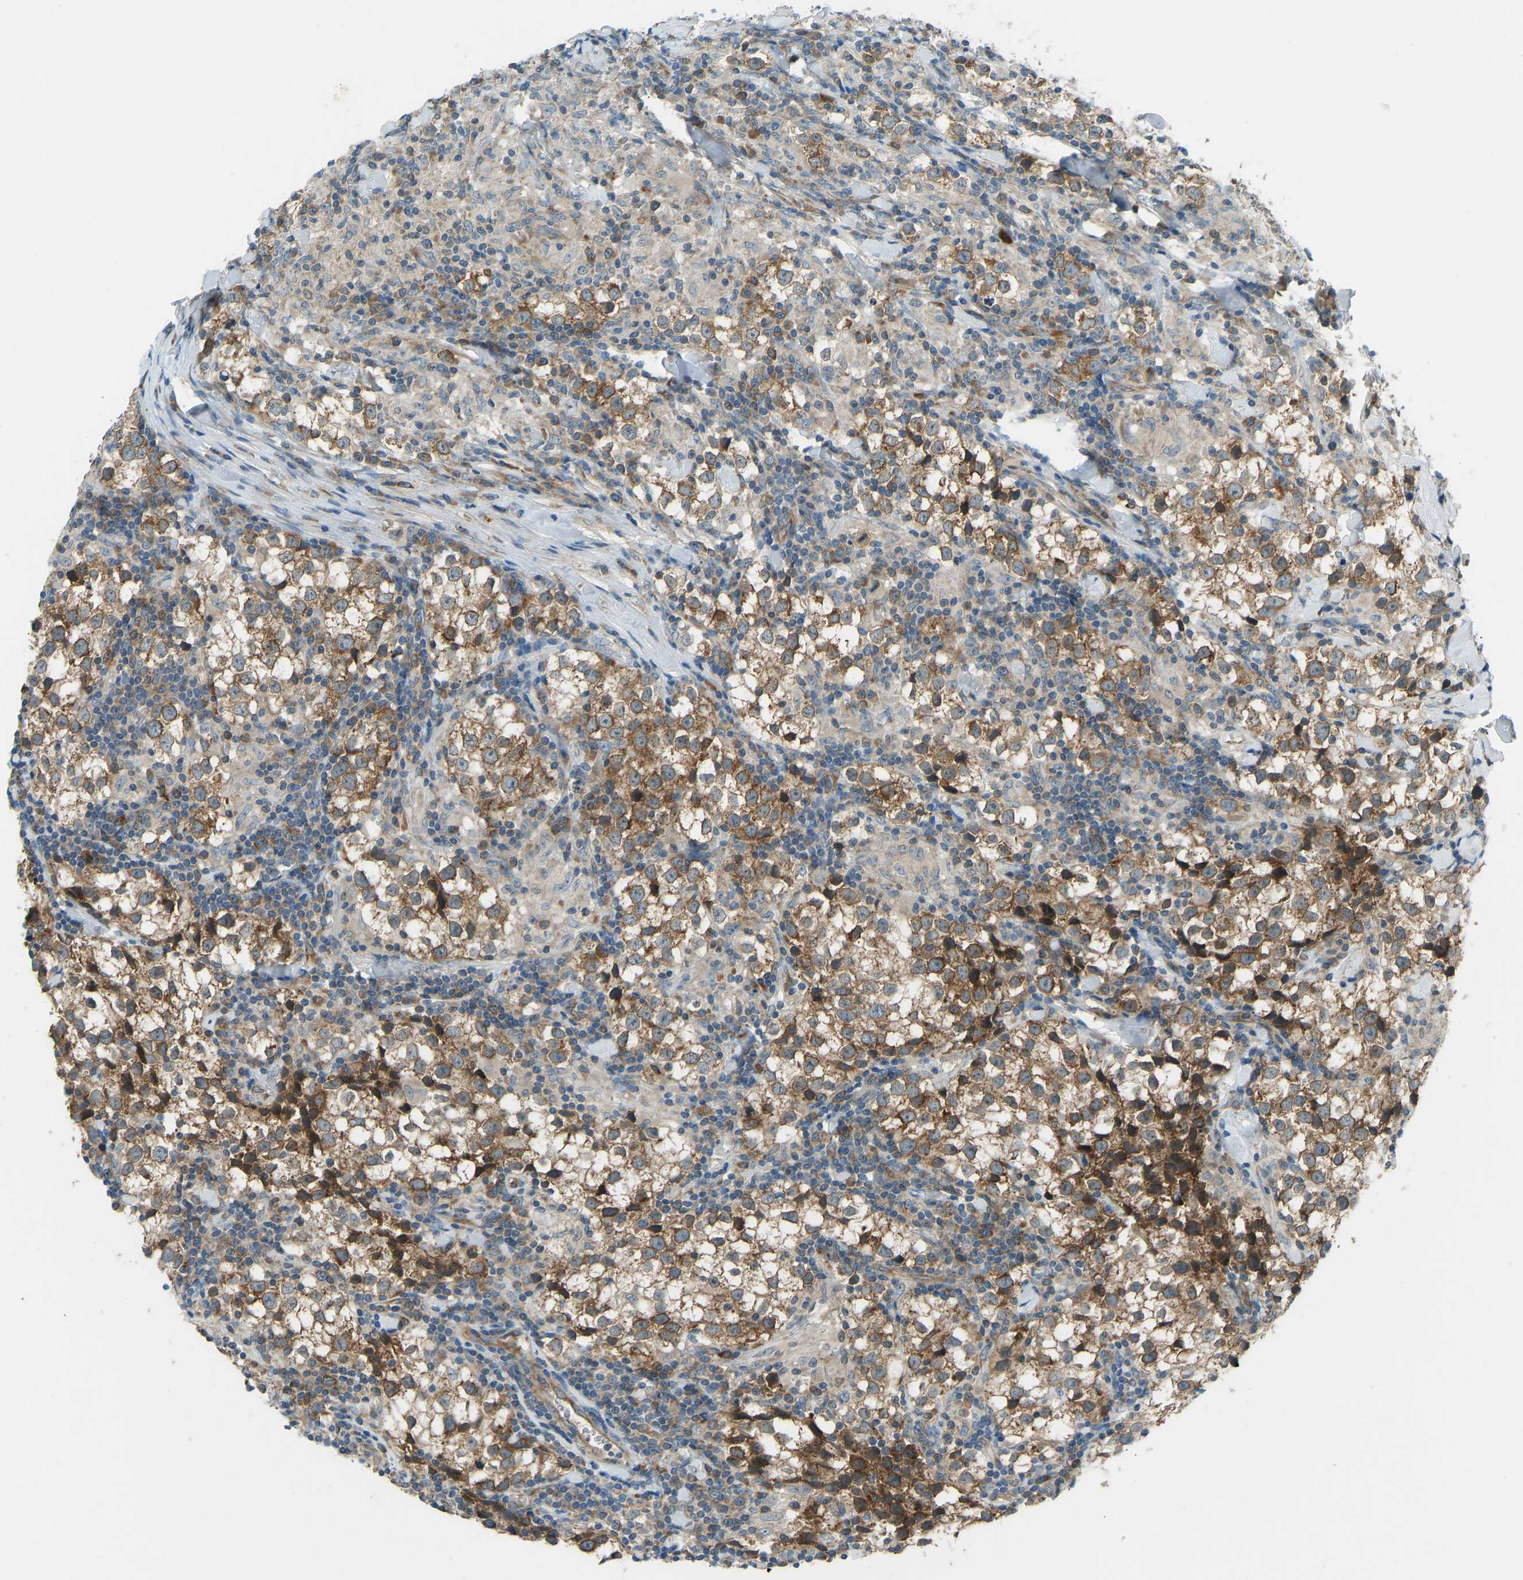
{"staining": {"intensity": "moderate", "quantity": ">75%", "location": "cytoplasmic/membranous"}, "tissue": "testis cancer", "cell_type": "Tumor cells", "image_type": "cancer", "snomed": [{"axis": "morphology", "description": "Seminoma, NOS"}, {"axis": "morphology", "description": "Carcinoma, Embryonal, NOS"}, {"axis": "topography", "description": "Testis"}], "caption": "Testis cancer was stained to show a protein in brown. There is medium levels of moderate cytoplasmic/membranous expression in approximately >75% of tumor cells.", "gene": "STAU2", "patient": {"sex": "male", "age": 36}}